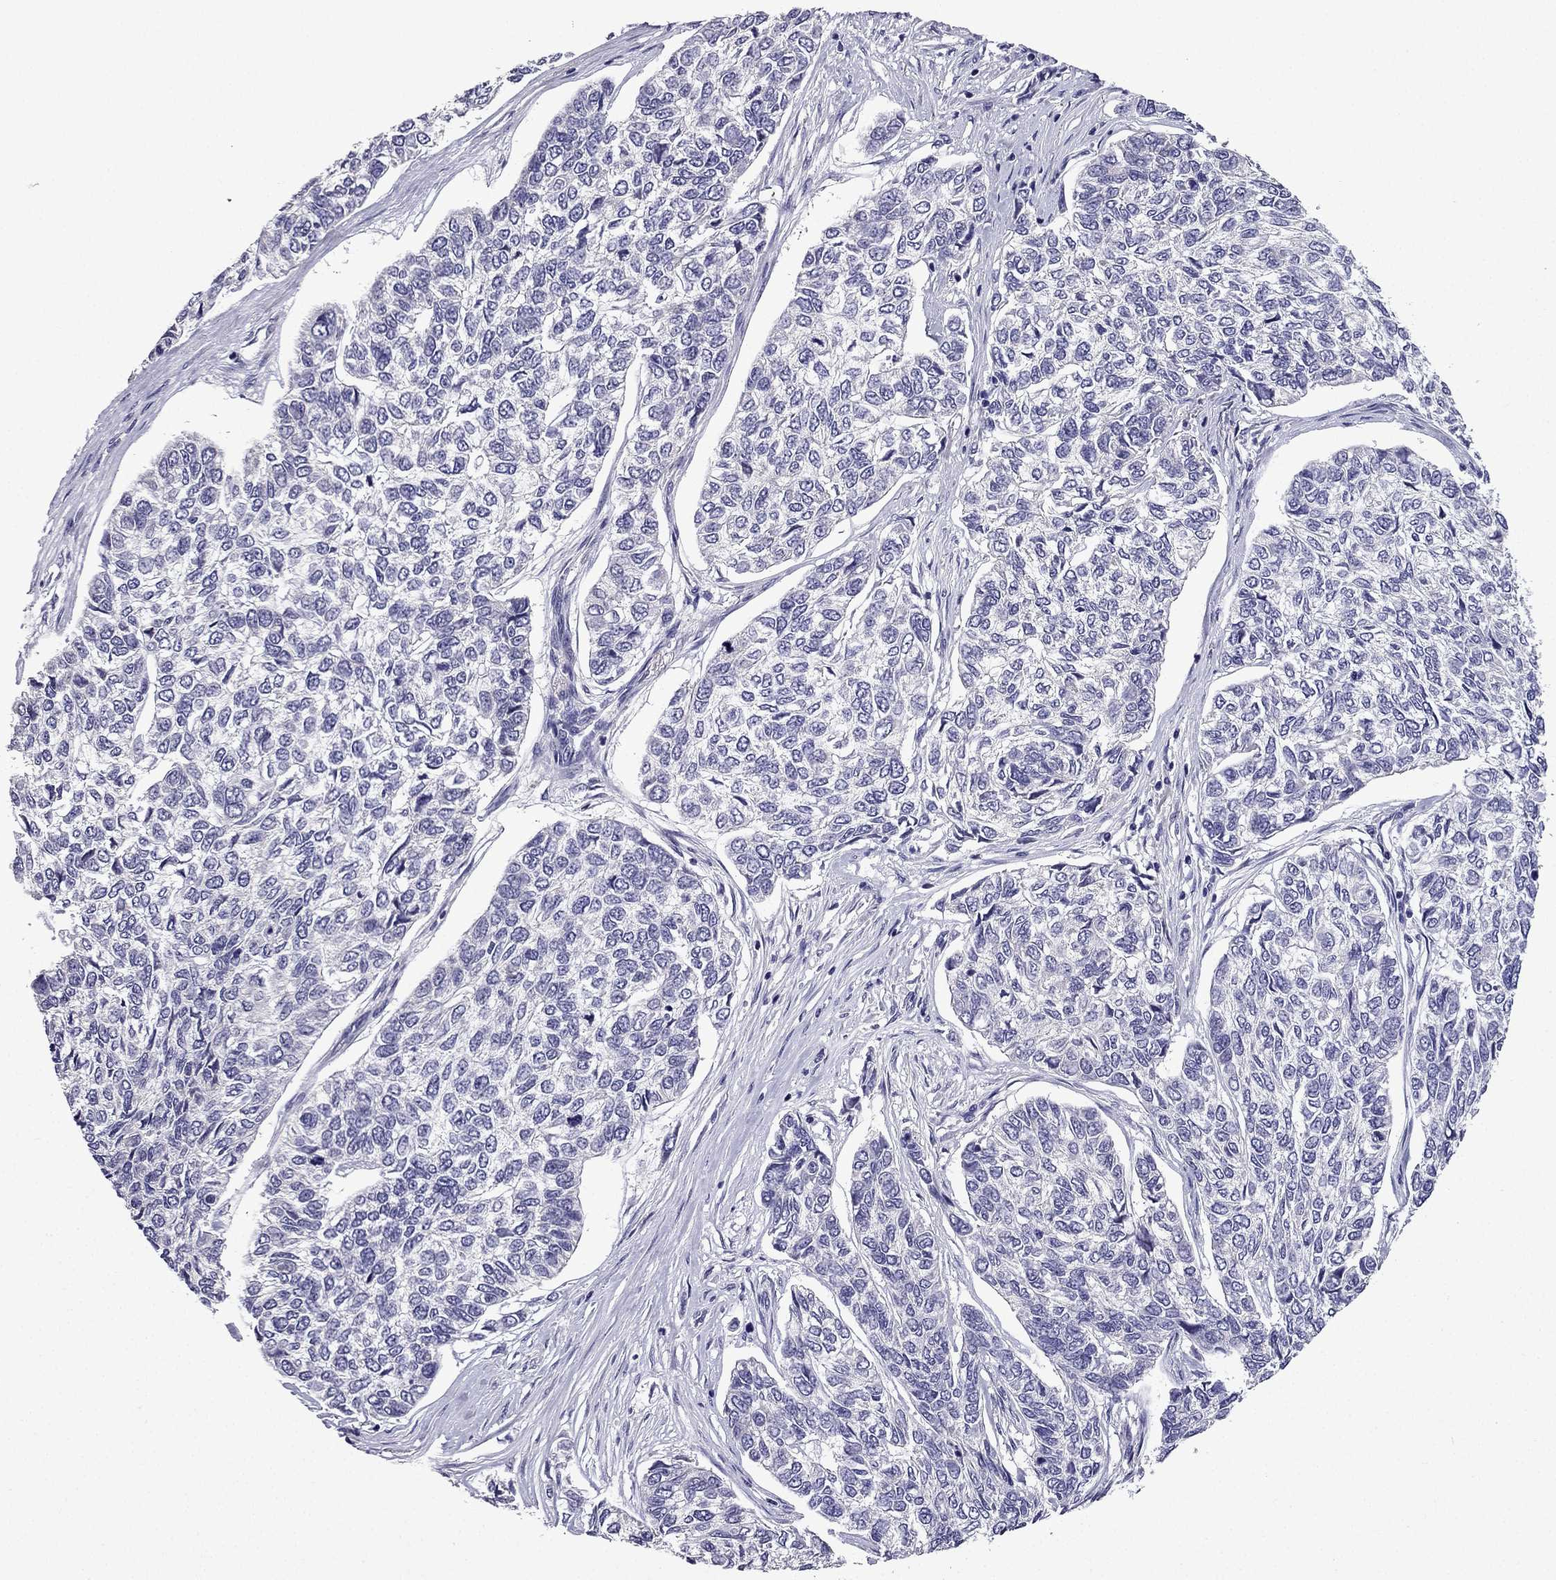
{"staining": {"intensity": "negative", "quantity": "none", "location": "none"}, "tissue": "skin cancer", "cell_type": "Tumor cells", "image_type": "cancer", "snomed": [{"axis": "morphology", "description": "Basal cell carcinoma"}, {"axis": "topography", "description": "Skin"}], "caption": "An immunohistochemistry photomicrograph of skin cancer (basal cell carcinoma) is shown. There is no staining in tumor cells of skin cancer (basal cell carcinoma). (IHC, brightfield microscopy, high magnification).", "gene": "TTN", "patient": {"sex": "female", "age": 65}}